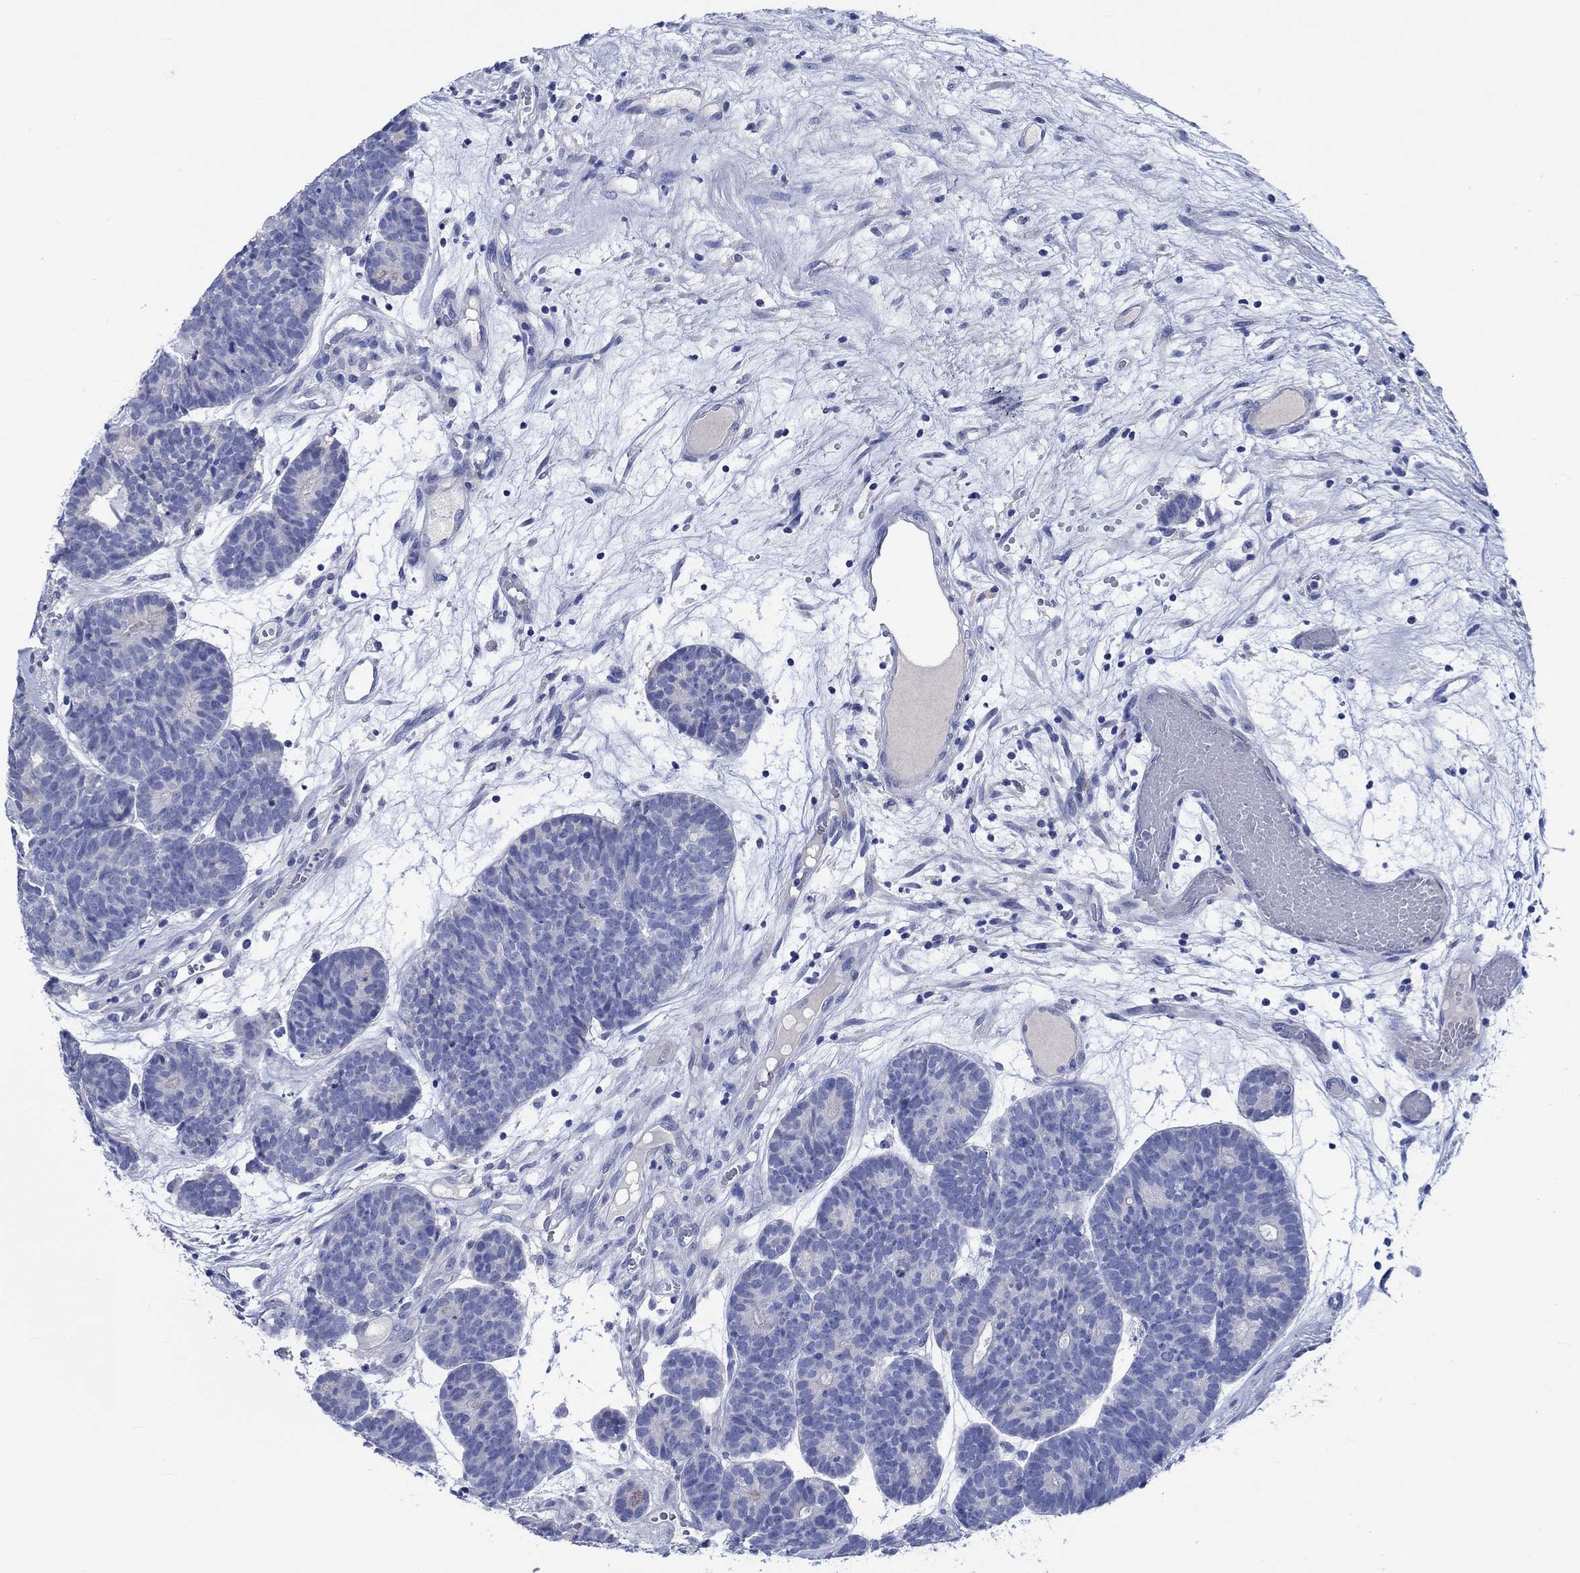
{"staining": {"intensity": "negative", "quantity": "none", "location": "none"}, "tissue": "head and neck cancer", "cell_type": "Tumor cells", "image_type": "cancer", "snomed": [{"axis": "morphology", "description": "Adenocarcinoma, NOS"}, {"axis": "topography", "description": "Head-Neck"}], "caption": "This is an IHC image of head and neck cancer (adenocarcinoma). There is no staining in tumor cells.", "gene": "SHISA4", "patient": {"sex": "female", "age": 81}}